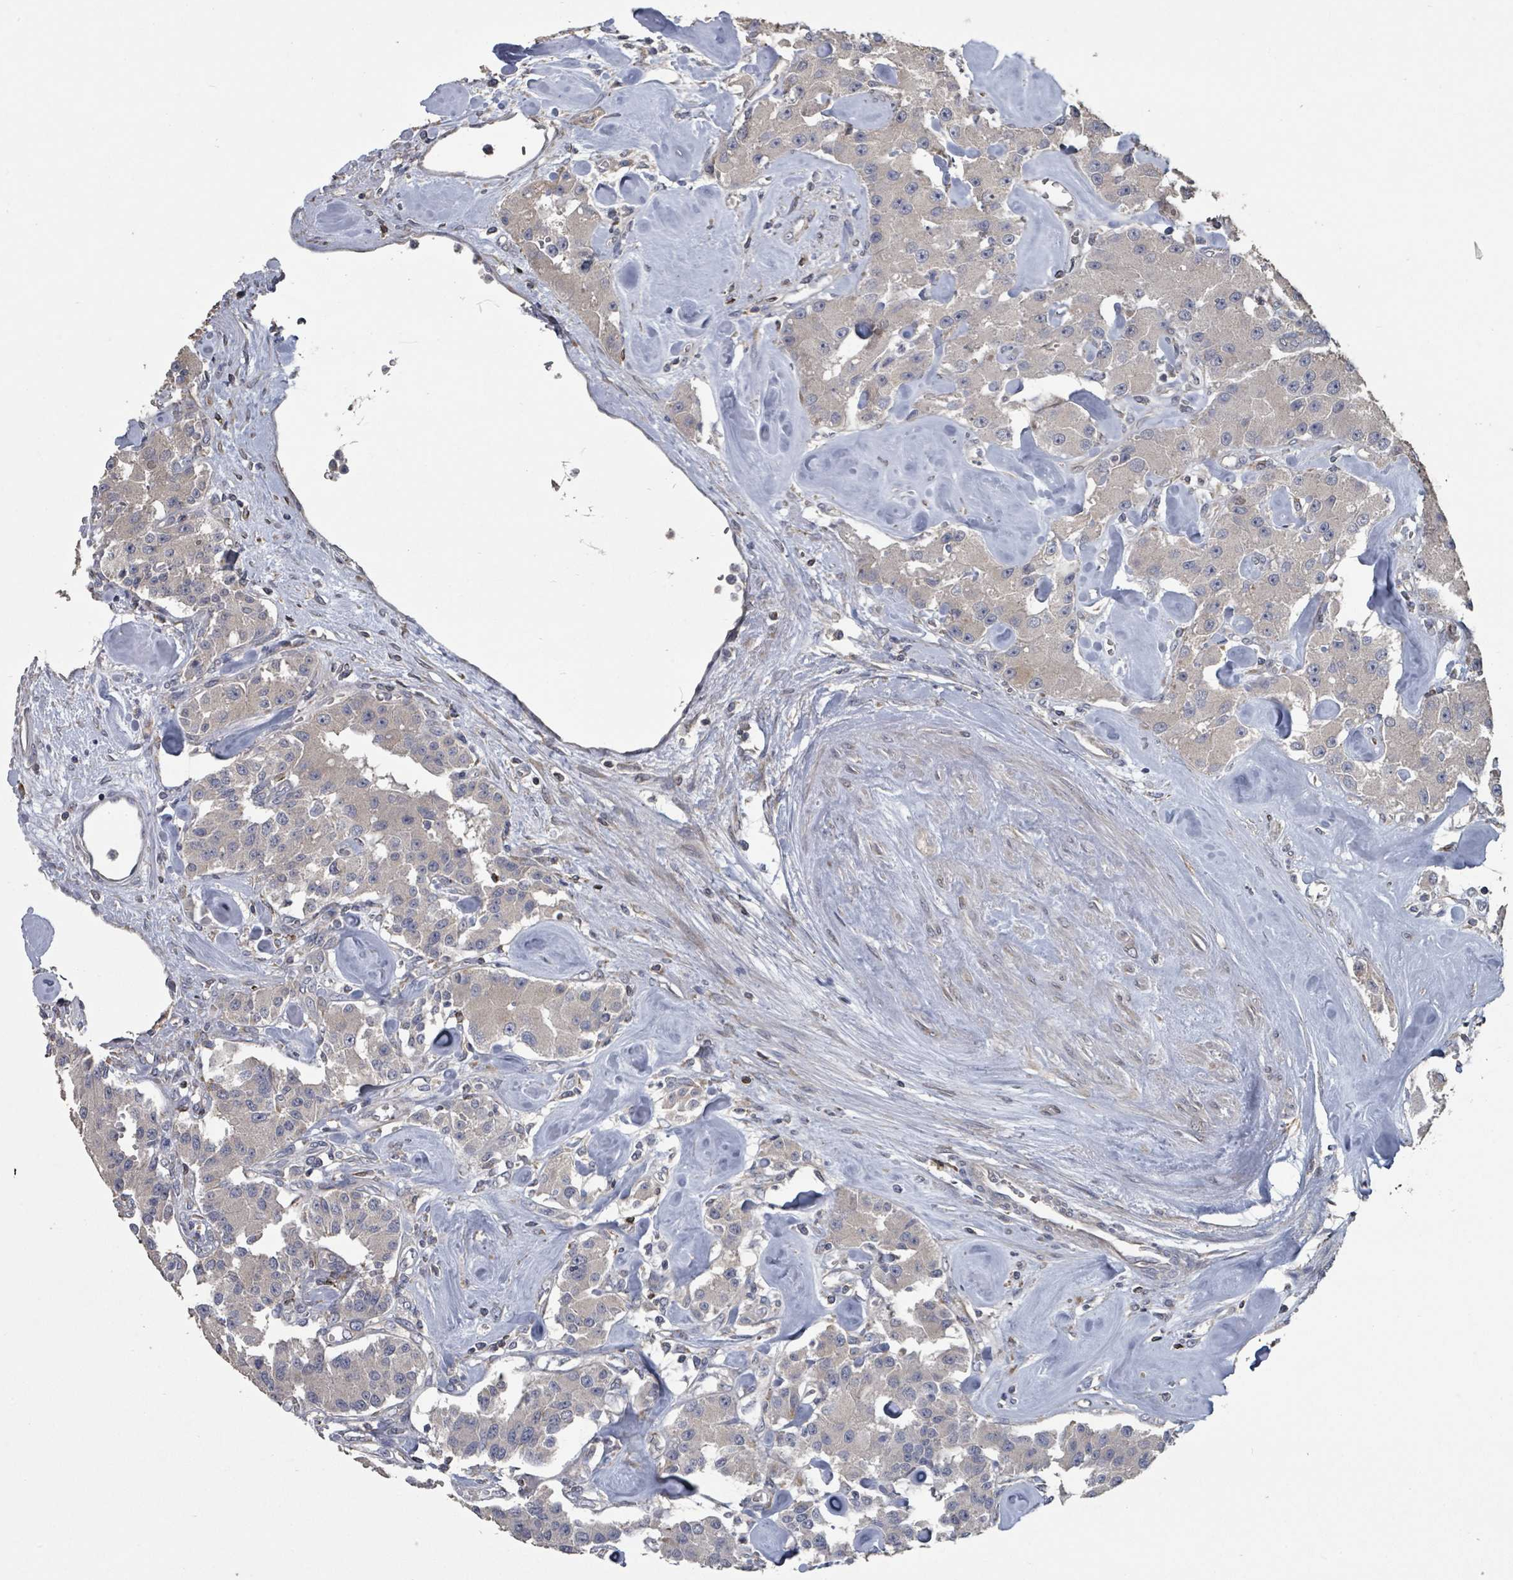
{"staining": {"intensity": "negative", "quantity": "none", "location": "none"}, "tissue": "carcinoid", "cell_type": "Tumor cells", "image_type": "cancer", "snomed": [{"axis": "morphology", "description": "Carcinoid, malignant, NOS"}, {"axis": "topography", "description": "Pancreas"}], "caption": "Immunohistochemical staining of carcinoid exhibits no significant staining in tumor cells.", "gene": "SLC9A7", "patient": {"sex": "male", "age": 41}}